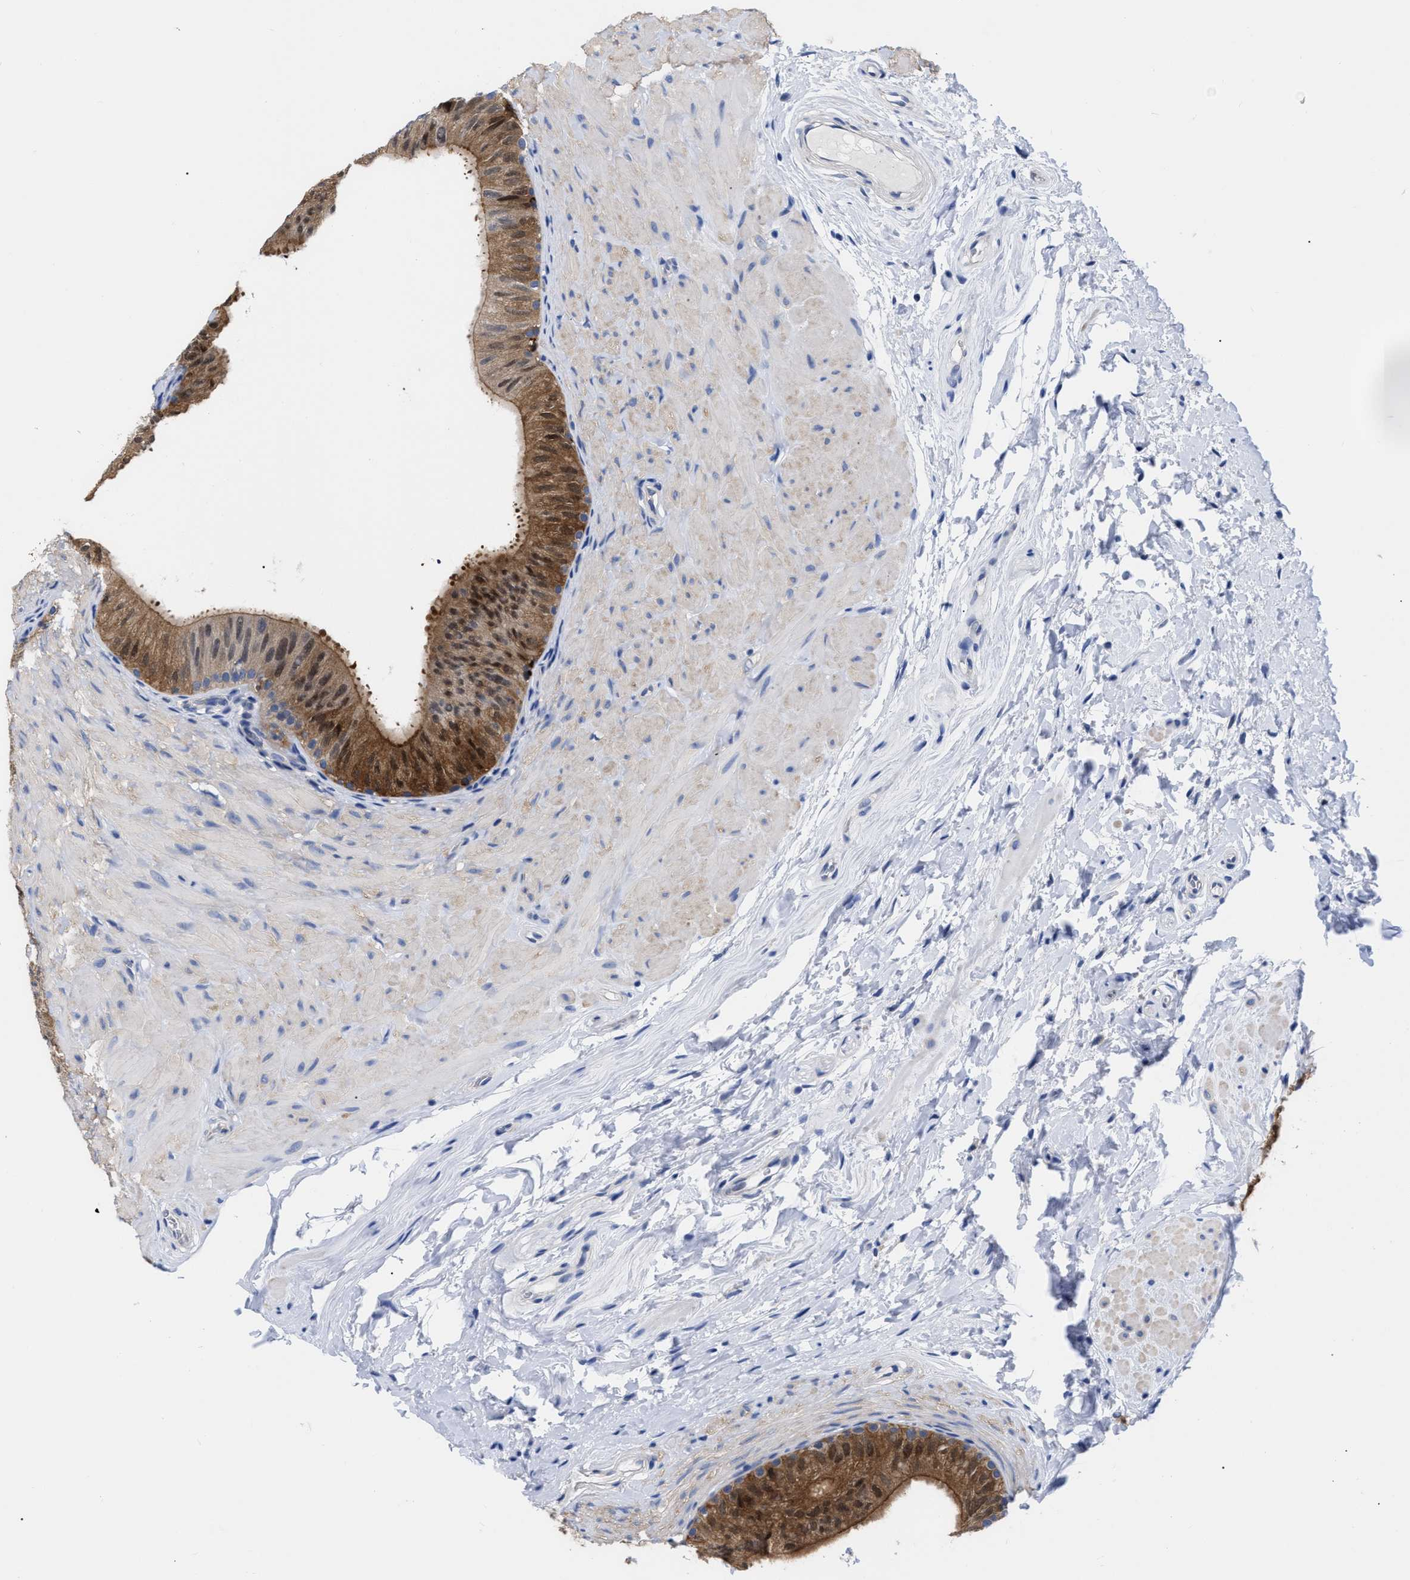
{"staining": {"intensity": "moderate", "quantity": ">75%", "location": "cytoplasmic/membranous,nuclear"}, "tissue": "epididymis", "cell_type": "Glandular cells", "image_type": "normal", "snomed": [{"axis": "morphology", "description": "Normal tissue, NOS"}, {"axis": "topography", "description": "Epididymis"}], "caption": "Protein staining of unremarkable epididymis reveals moderate cytoplasmic/membranous,nuclear positivity in approximately >75% of glandular cells. (Stains: DAB in brown, nuclei in blue, Microscopy: brightfield microscopy at high magnification).", "gene": "RBKS", "patient": {"sex": "male", "age": 34}}